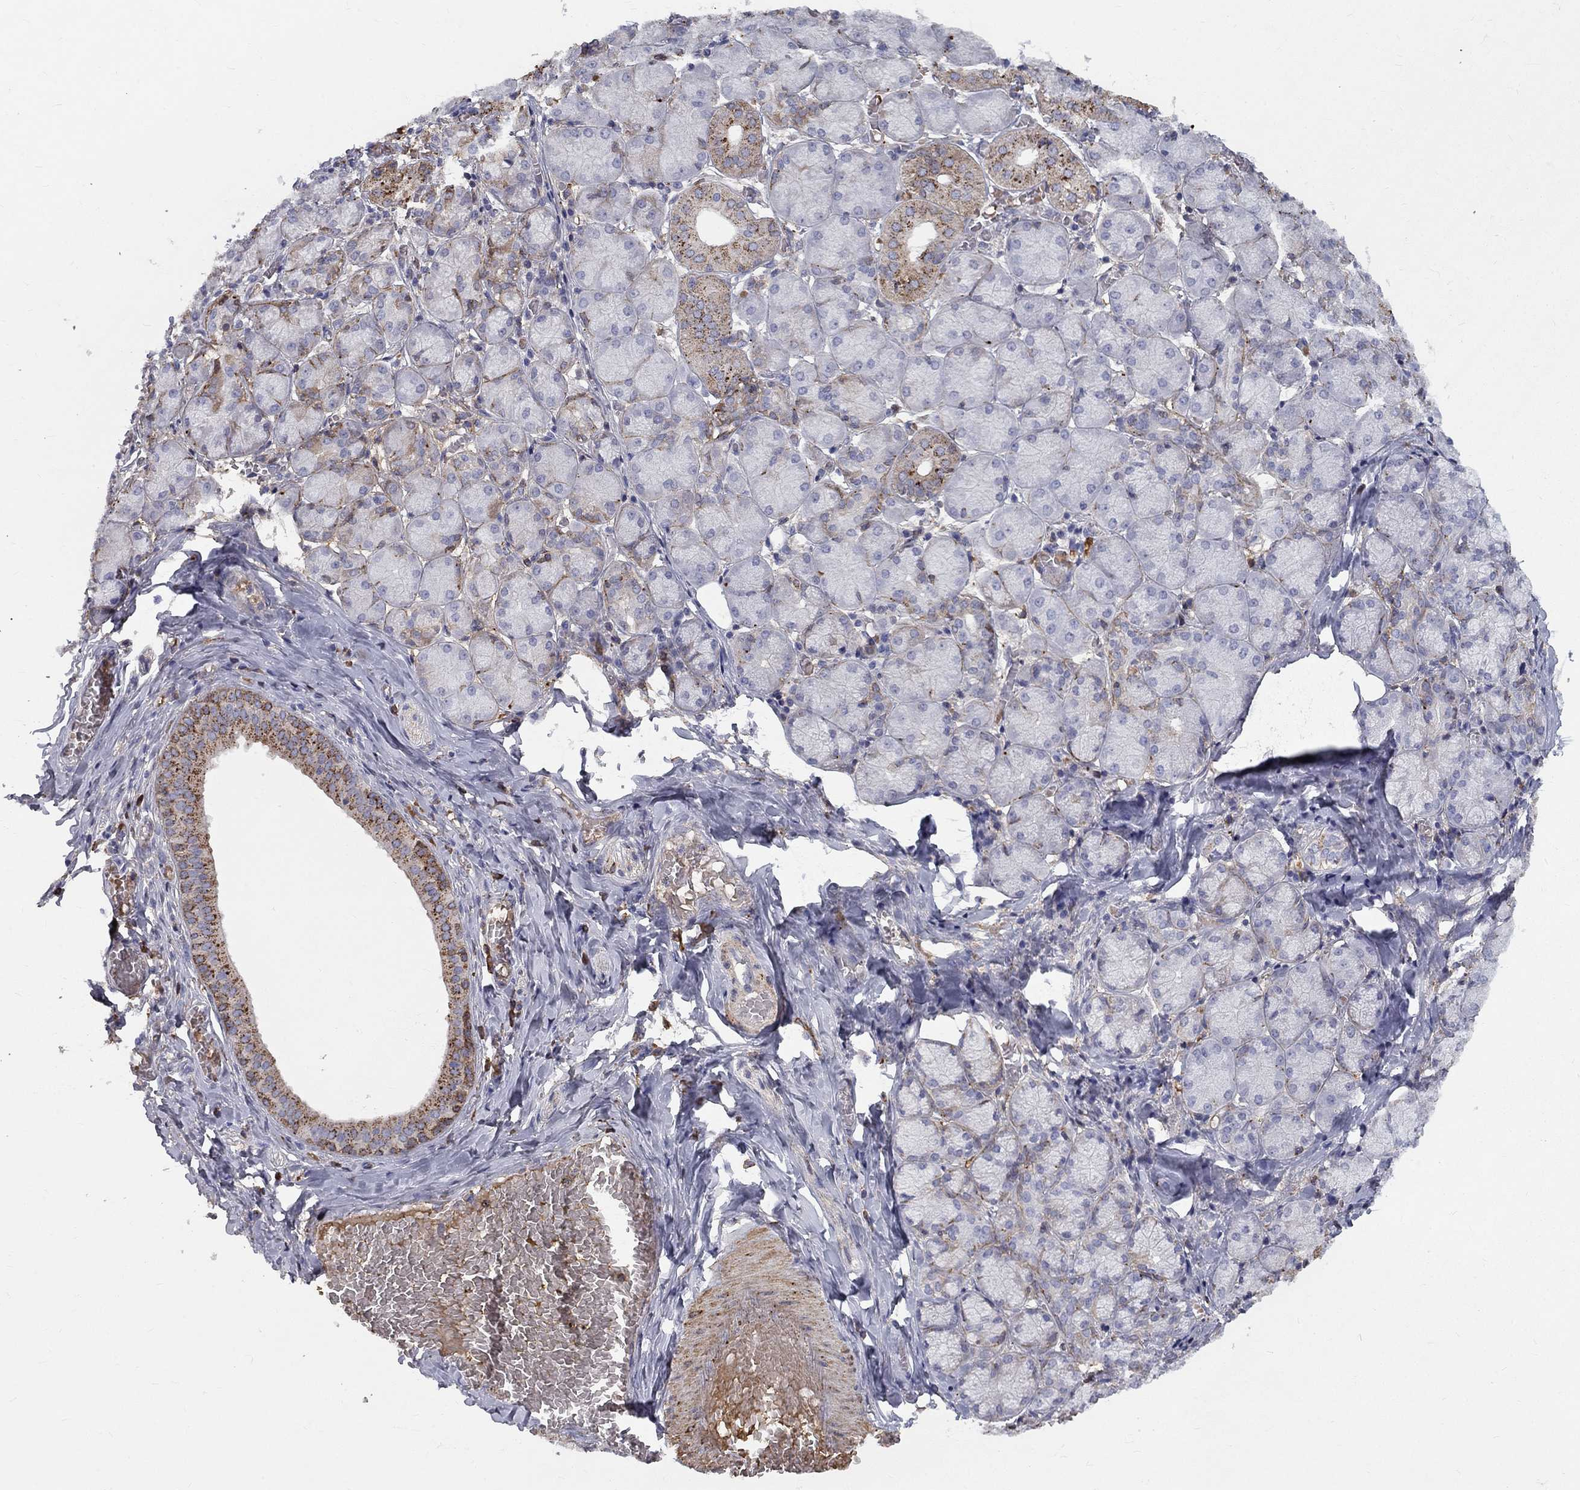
{"staining": {"intensity": "strong", "quantity": "<25%", "location": "cytoplasmic/membranous"}, "tissue": "salivary gland", "cell_type": "Glandular cells", "image_type": "normal", "snomed": [{"axis": "morphology", "description": "Normal tissue, NOS"}, {"axis": "topography", "description": "Salivary gland"}, {"axis": "topography", "description": "Peripheral nerve tissue"}], "caption": "Immunohistochemical staining of normal human salivary gland demonstrates <25% levels of strong cytoplasmic/membranous protein staining in approximately <25% of glandular cells.", "gene": "EPDR1", "patient": {"sex": "female", "age": 24}}